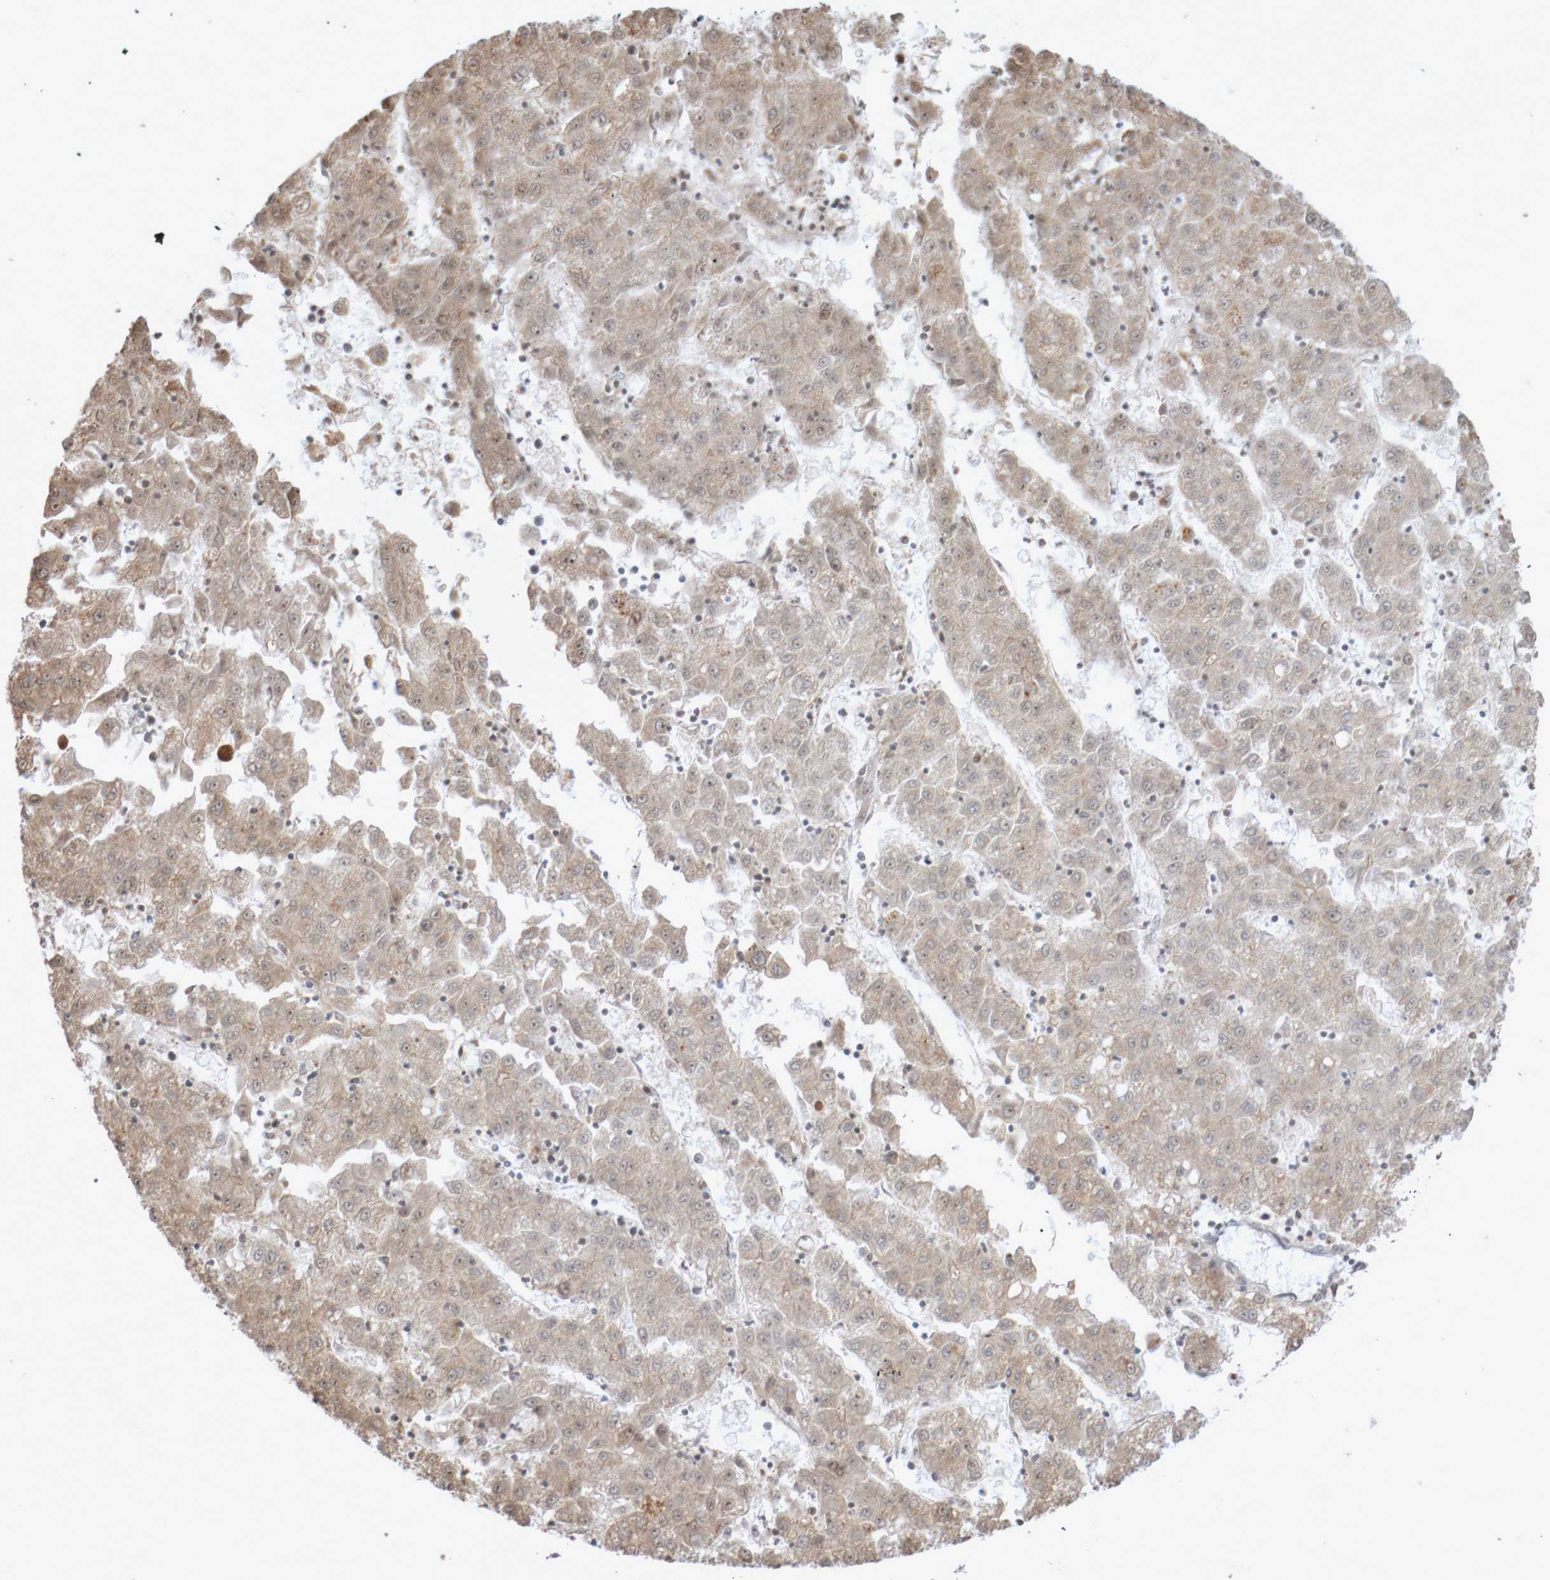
{"staining": {"intensity": "weak", "quantity": ">75%", "location": "cytoplasmic/membranous,nuclear"}, "tissue": "liver cancer", "cell_type": "Tumor cells", "image_type": "cancer", "snomed": [{"axis": "morphology", "description": "Carcinoma, Hepatocellular, NOS"}, {"axis": "topography", "description": "Liver"}], "caption": "About >75% of tumor cells in liver cancer (hepatocellular carcinoma) demonstrate weak cytoplasmic/membranous and nuclear protein positivity as visualized by brown immunohistochemical staining.", "gene": "DPH7", "patient": {"sex": "male", "age": 72}}